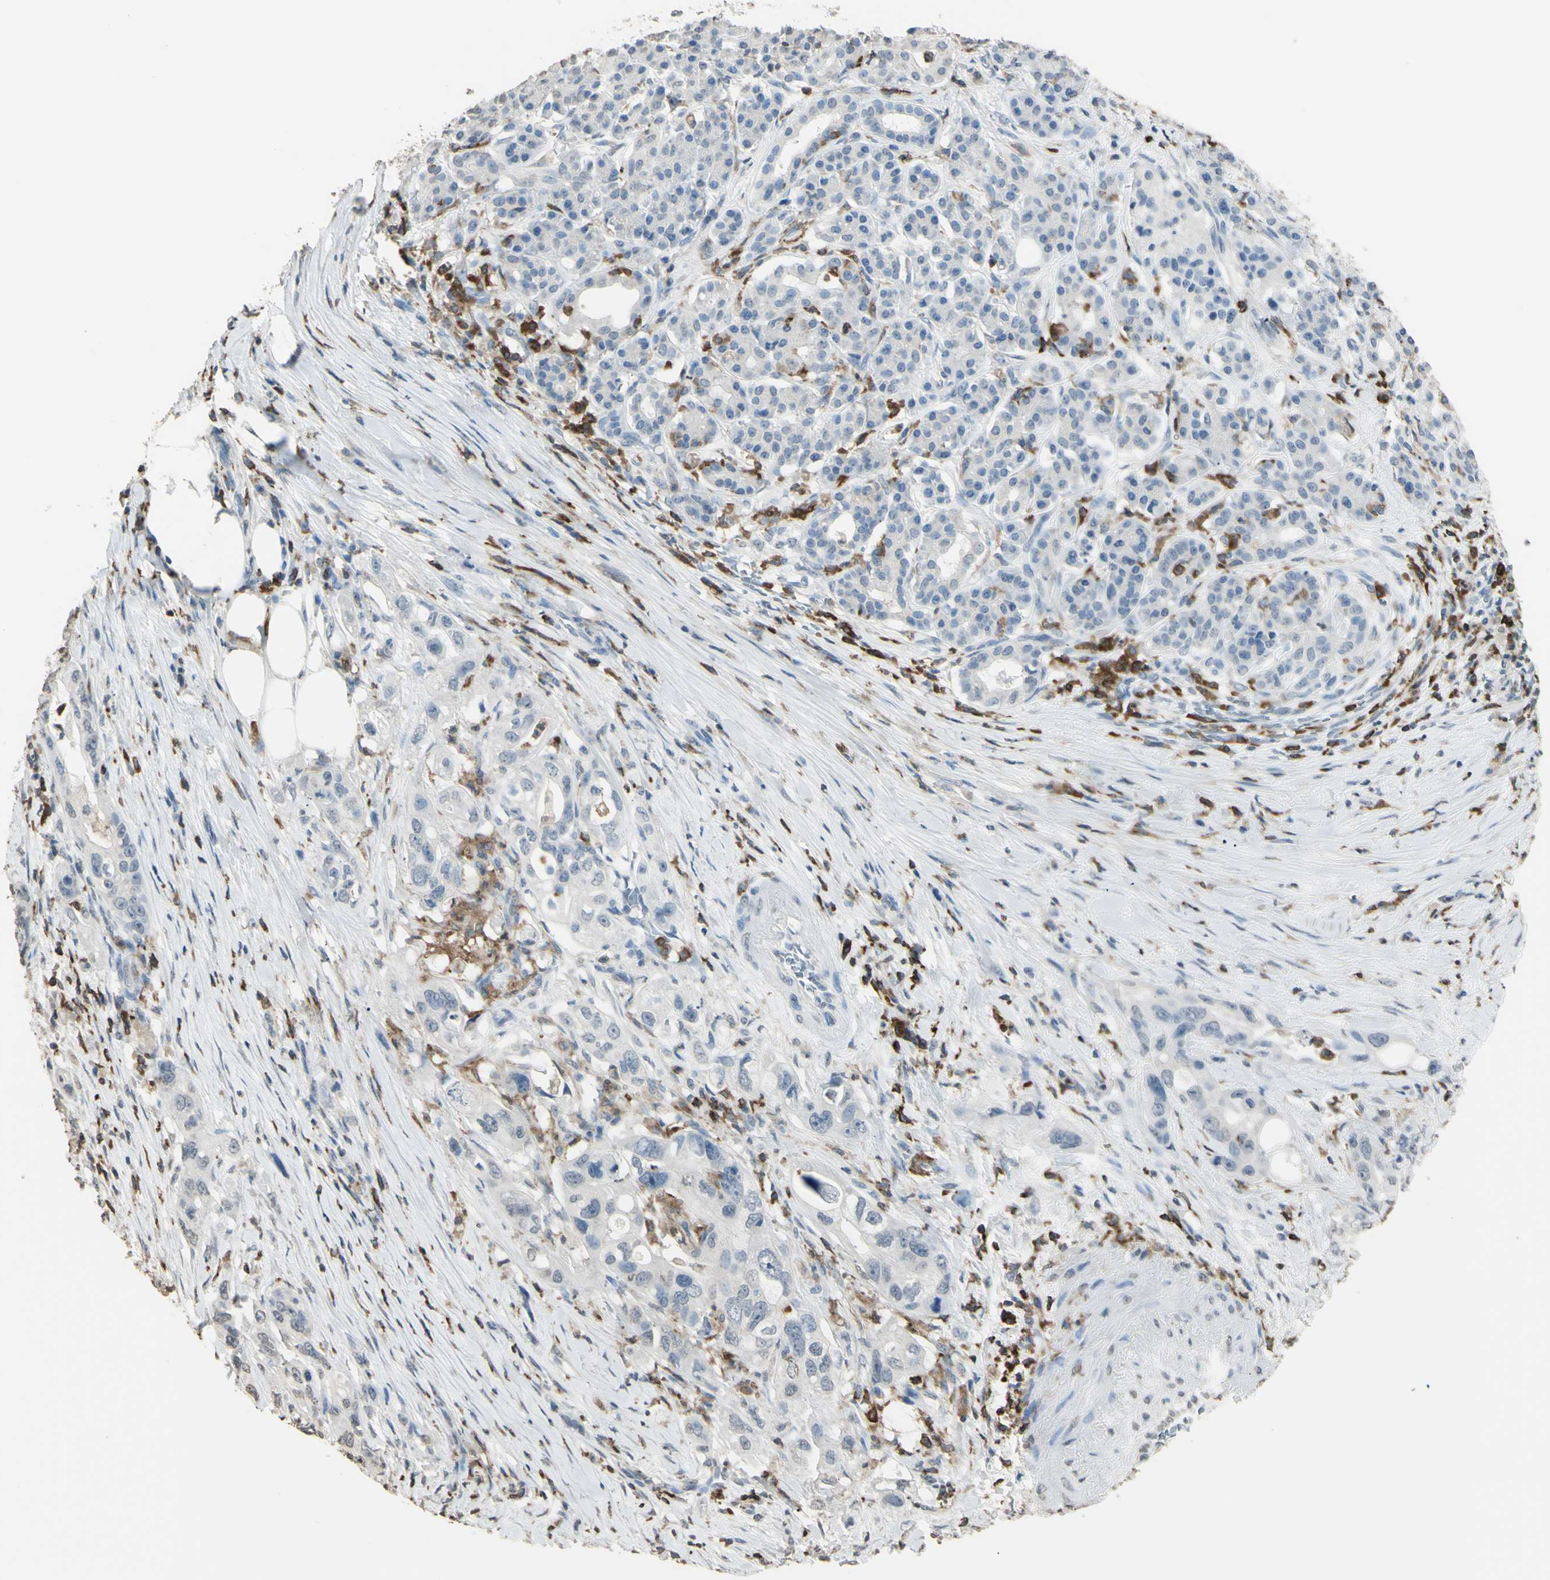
{"staining": {"intensity": "negative", "quantity": "none", "location": "none"}, "tissue": "pancreatic cancer", "cell_type": "Tumor cells", "image_type": "cancer", "snomed": [{"axis": "morphology", "description": "Normal tissue, NOS"}, {"axis": "topography", "description": "Pancreas"}], "caption": "Human pancreatic cancer stained for a protein using immunohistochemistry (IHC) shows no expression in tumor cells.", "gene": "PSTPIP1", "patient": {"sex": "male", "age": 42}}